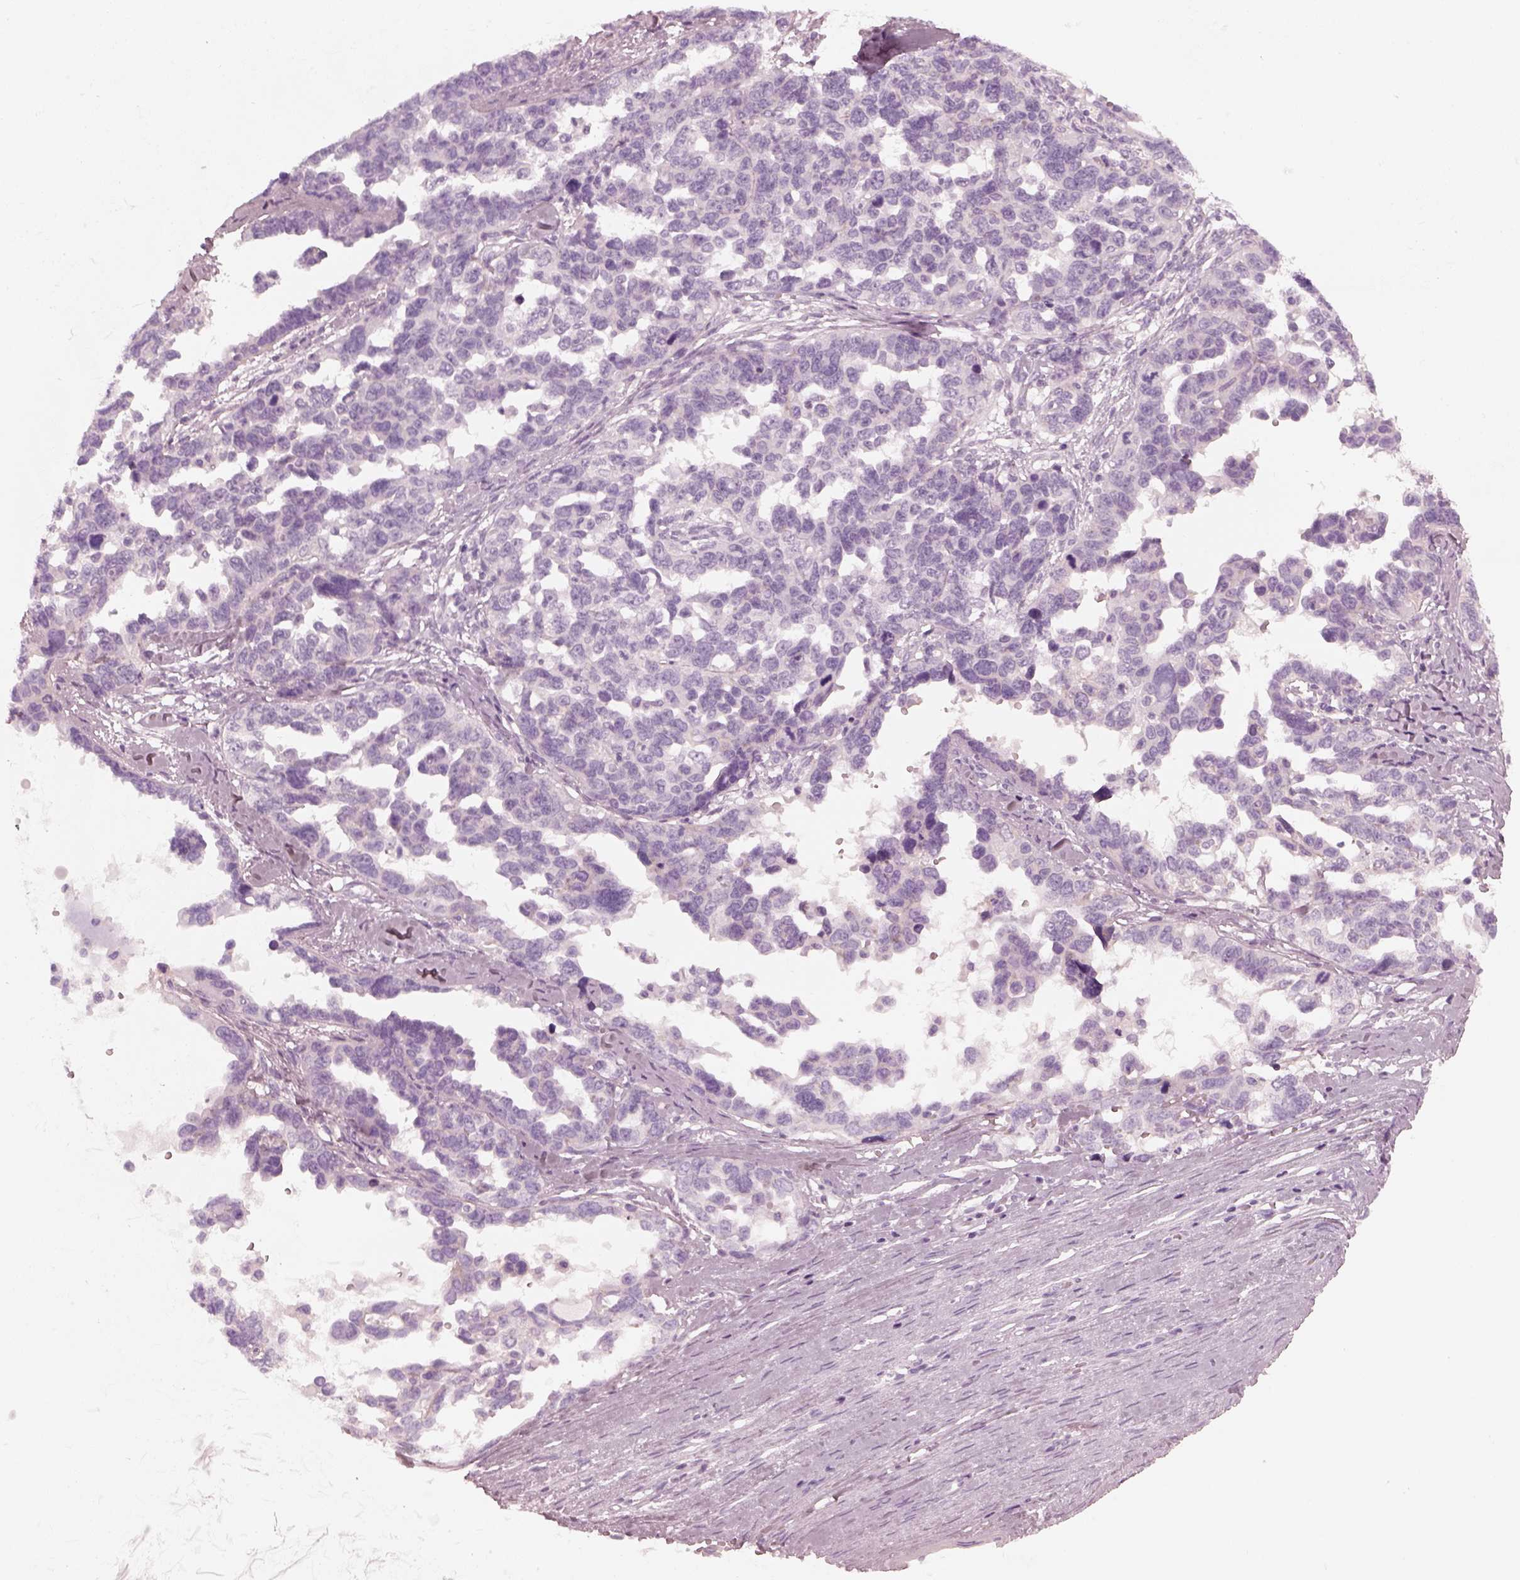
{"staining": {"intensity": "negative", "quantity": "none", "location": "none"}, "tissue": "ovarian cancer", "cell_type": "Tumor cells", "image_type": "cancer", "snomed": [{"axis": "morphology", "description": "Cystadenocarcinoma, serous, NOS"}, {"axis": "topography", "description": "Ovary"}], "caption": "Histopathology image shows no protein staining in tumor cells of ovarian cancer tissue.", "gene": "CRYBA2", "patient": {"sex": "female", "age": 69}}